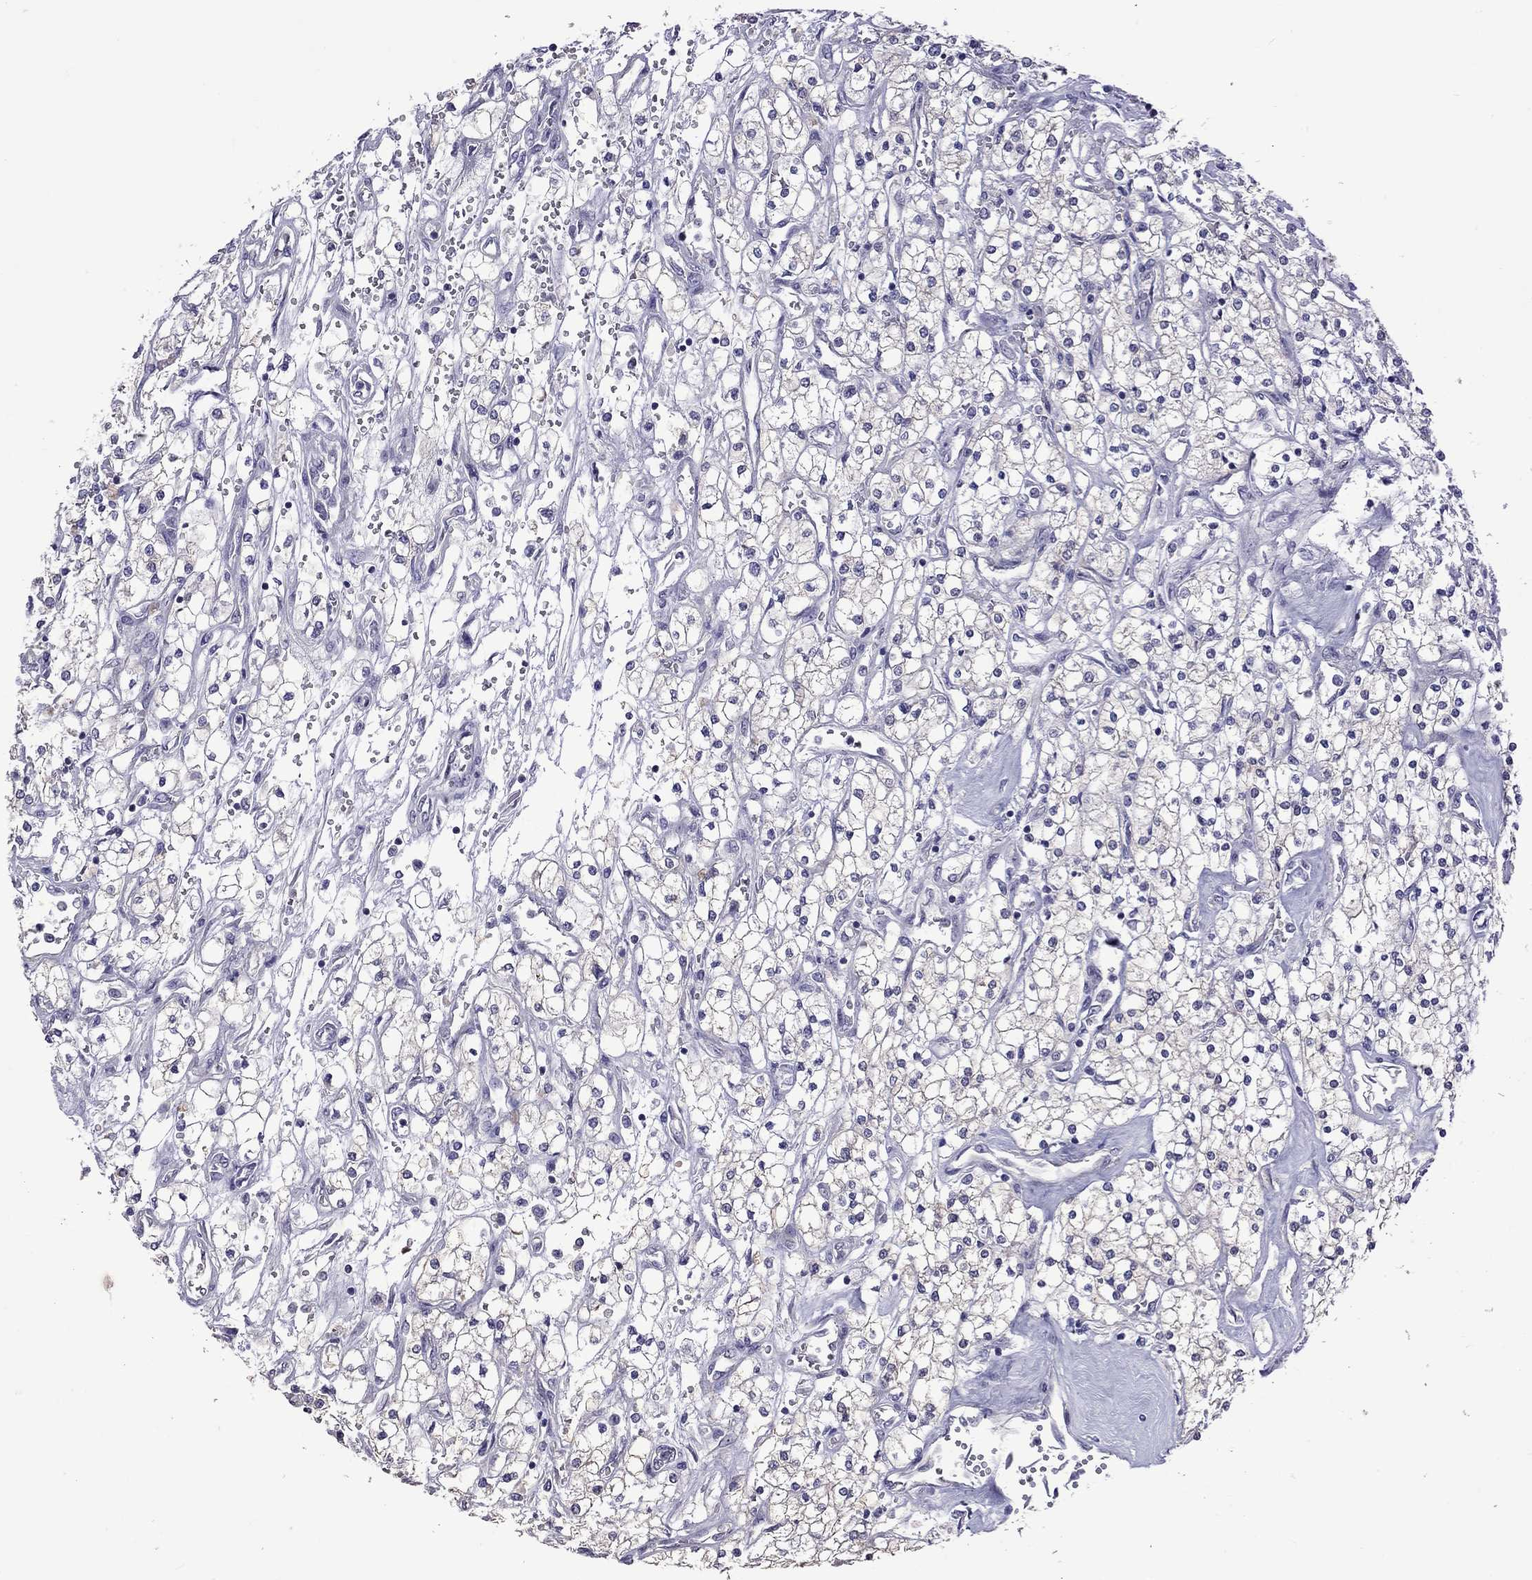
{"staining": {"intensity": "negative", "quantity": "none", "location": "none"}, "tissue": "renal cancer", "cell_type": "Tumor cells", "image_type": "cancer", "snomed": [{"axis": "morphology", "description": "Adenocarcinoma, NOS"}, {"axis": "topography", "description": "Kidney"}], "caption": "Image shows no protein expression in tumor cells of renal cancer (adenocarcinoma) tissue.", "gene": "FEZ1", "patient": {"sex": "male", "age": 80}}